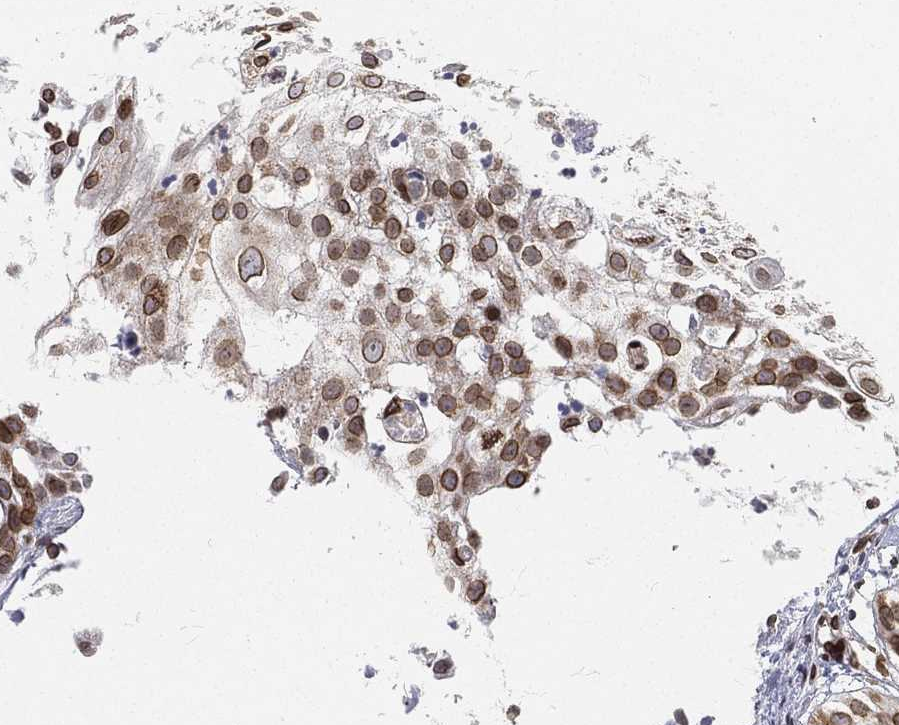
{"staining": {"intensity": "strong", "quantity": ">75%", "location": "cytoplasmic/membranous,nuclear"}, "tissue": "urothelial cancer", "cell_type": "Tumor cells", "image_type": "cancer", "snomed": [{"axis": "morphology", "description": "Urothelial carcinoma, High grade"}, {"axis": "topography", "description": "Urinary bladder"}], "caption": "DAB immunohistochemical staining of human high-grade urothelial carcinoma reveals strong cytoplasmic/membranous and nuclear protein staining in approximately >75% of tumor cells.", "gene": "PALB2", "patient": {"sex": "female", "age": 79}}